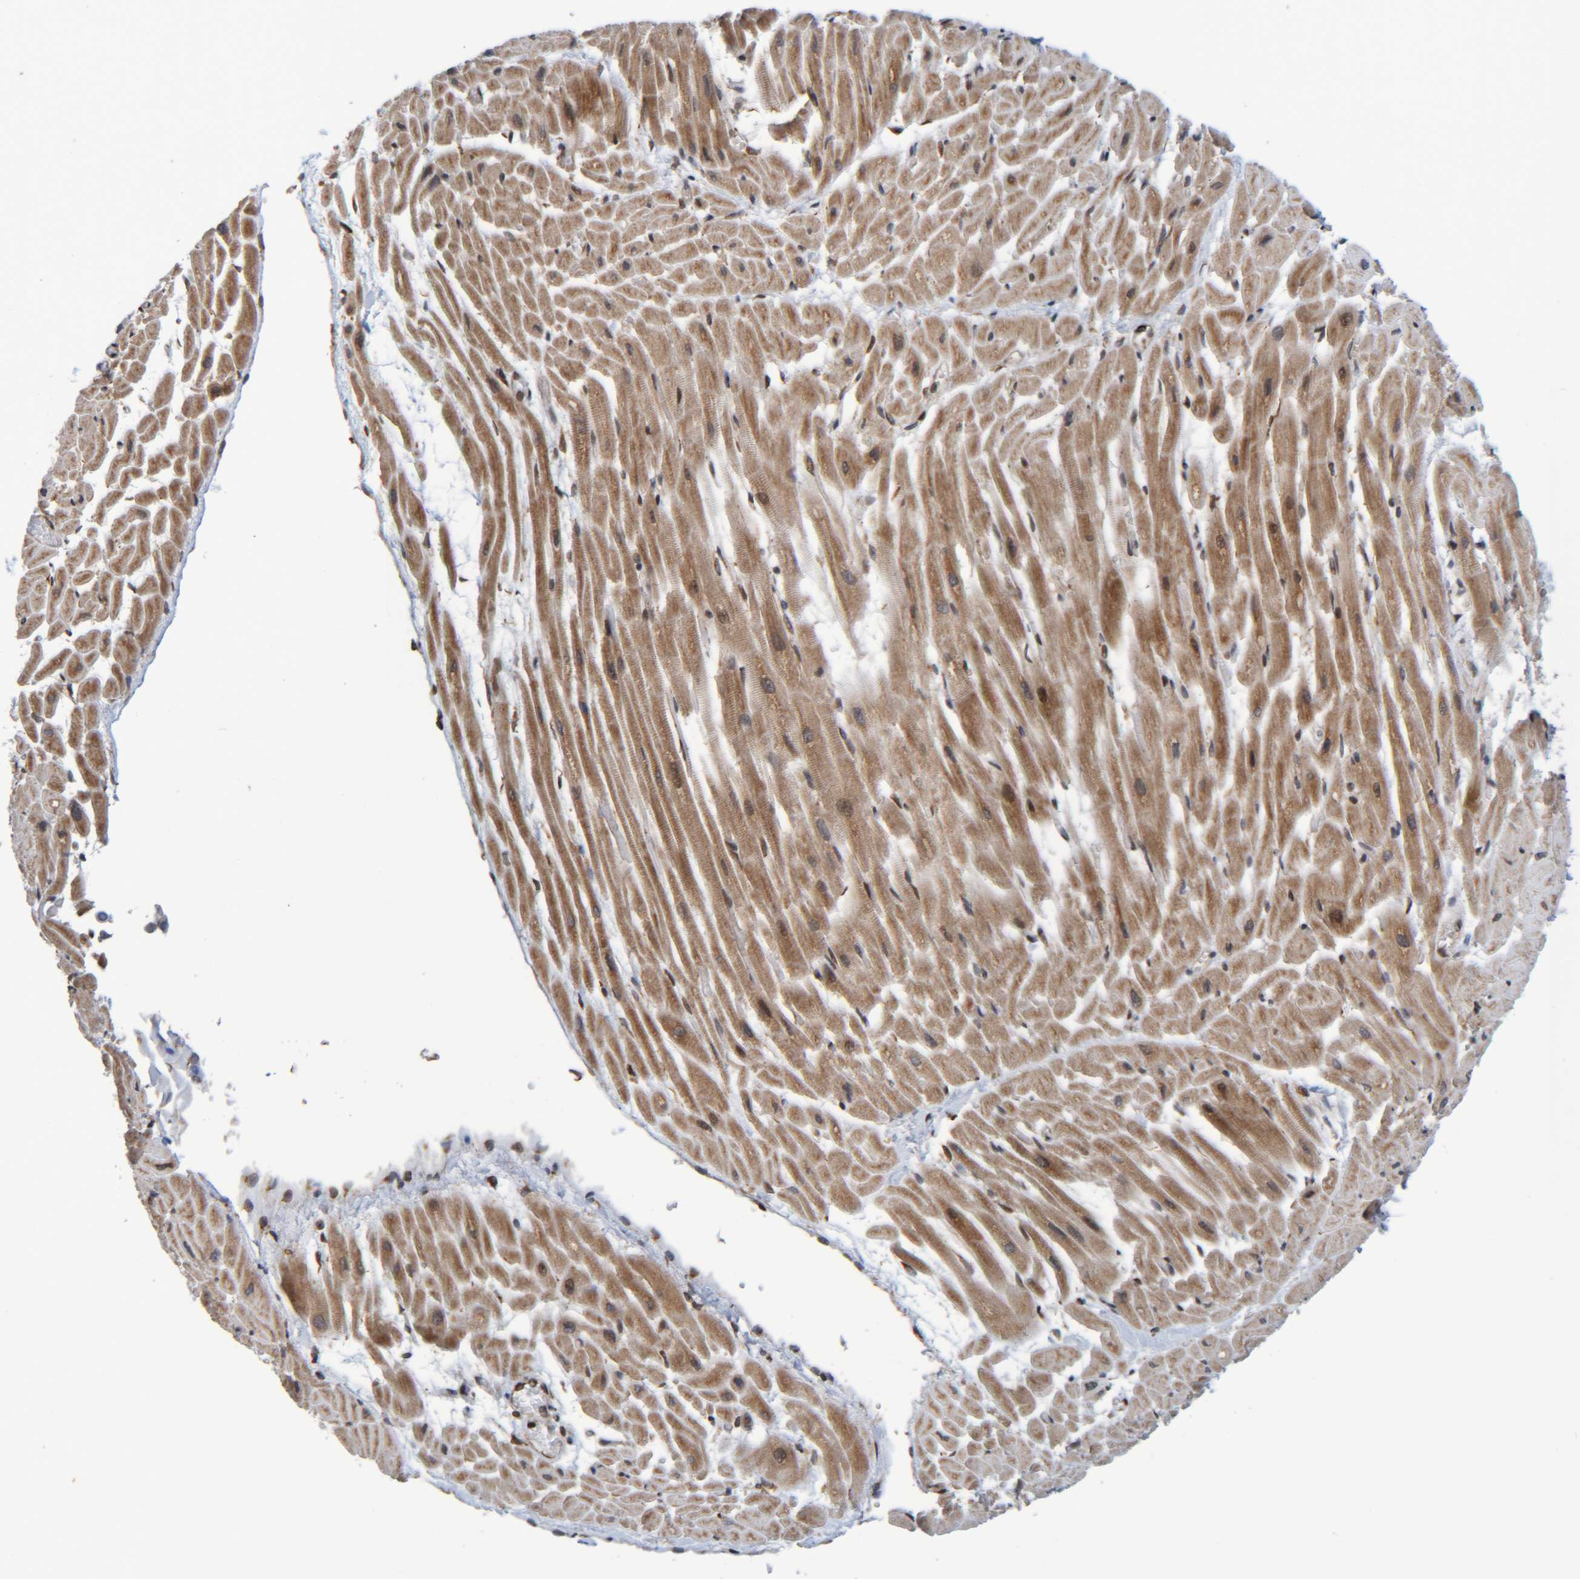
{"staining": {"intensity": "strong", "quantity": ">75%", "location": "cytoplasmic/membranous"}, "tissue": "heart muscle", "cell_type": "Cardiomyocytes", "image_type": "normal", "snomed": [{"axis": "morphology", "description": "Normal tissue, NOS"}, {"axis": "topography", "description": "Heart"}], "caption": "Immunohistochemical staining of unremarkable heart muscle demonstrates >75% levels of strong cytoplasmic/membranous protein expression in about >75% of cardiomyocytes. Using DAB (brown) and hematoxylin (blue) stains, captured at high magnification using brightfield microscopy.", "gene": "CCDC57", "patient": {"sex": "male", "age": 45}}